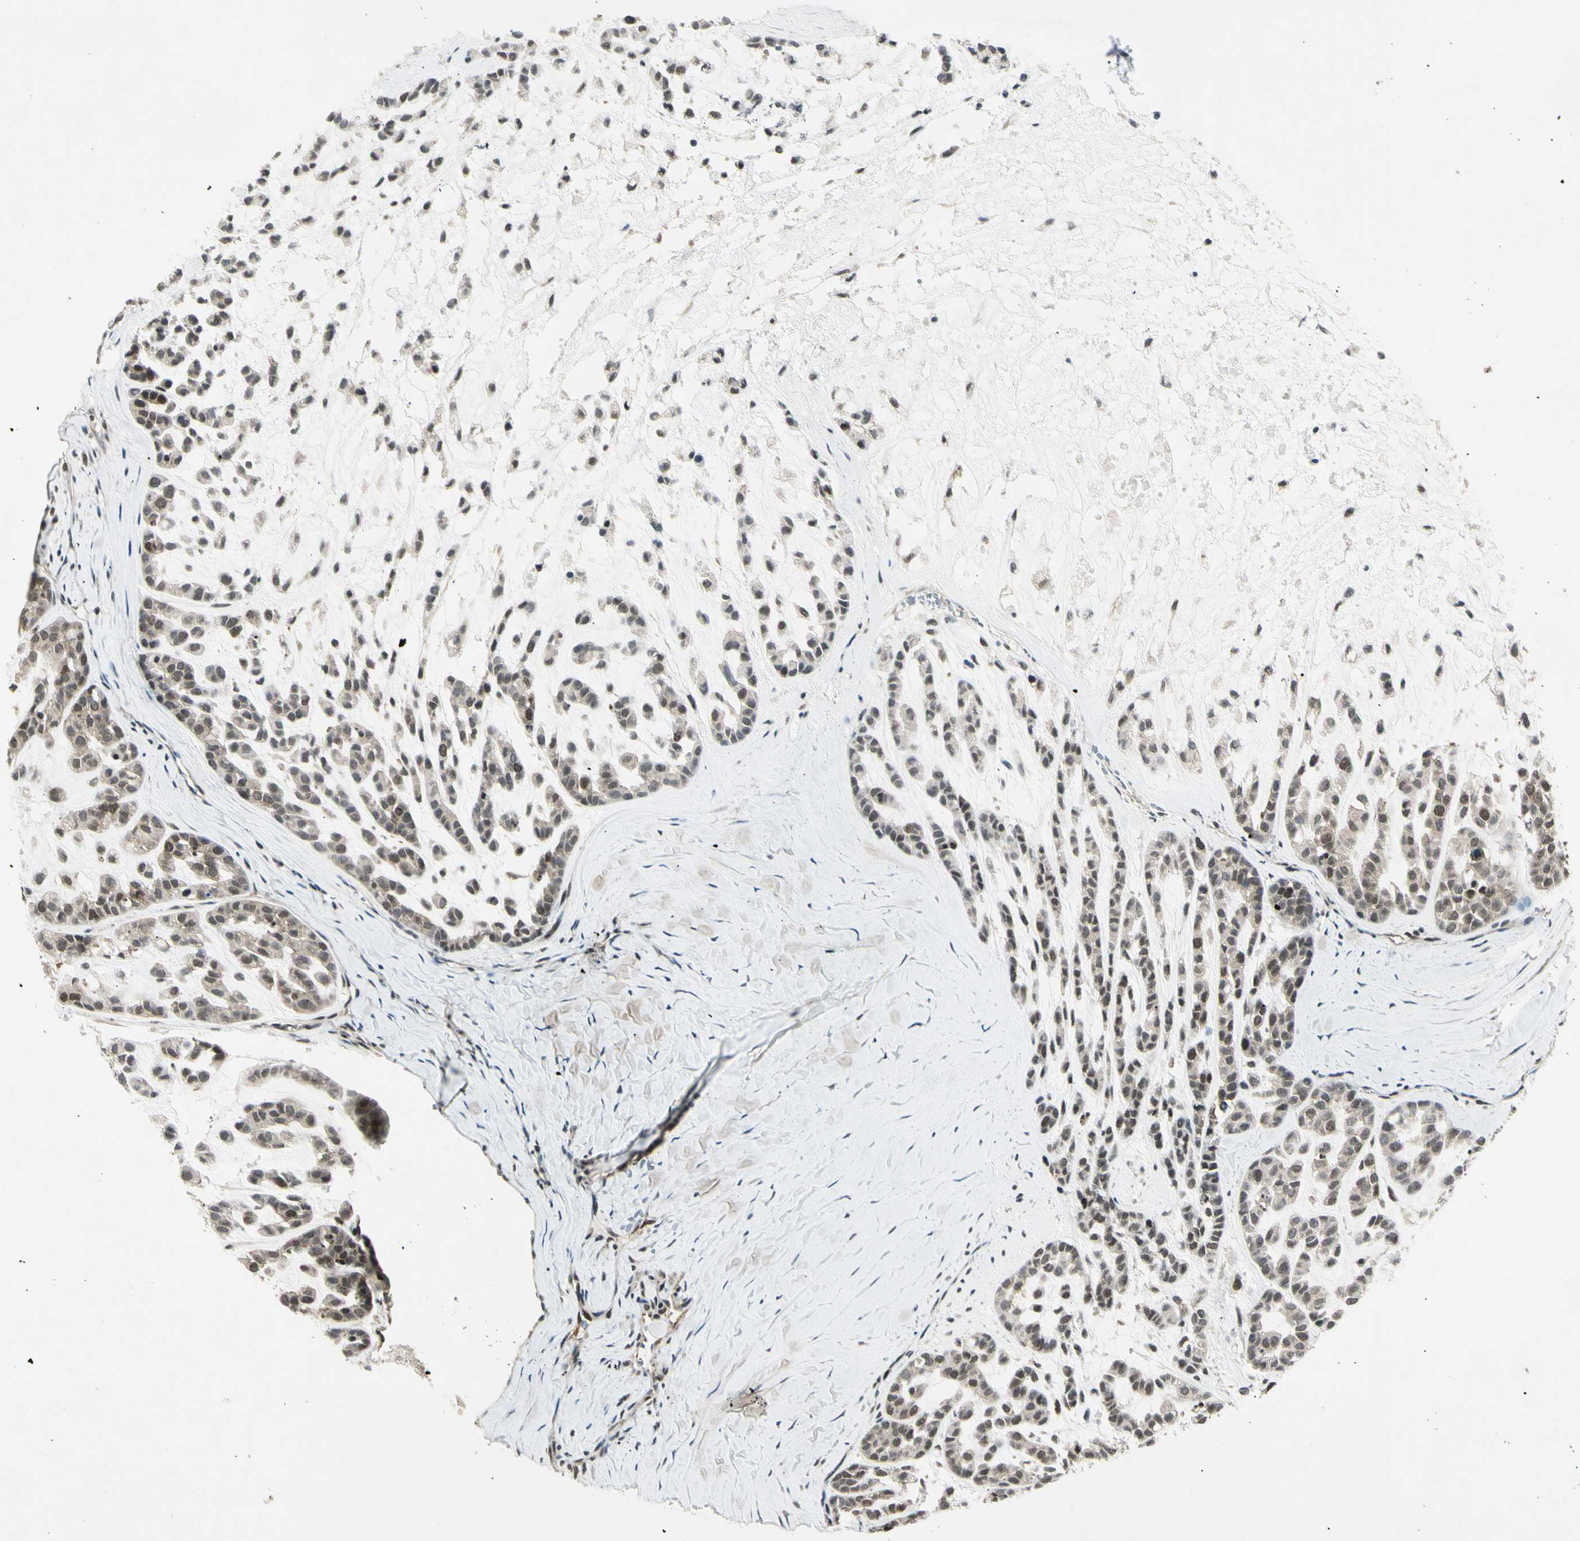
{"staining": {"intensity": "weak", "quantity": "<25%", "location": "cytoplasmic/membranous"}, "tissue": "head and neck cancer", "cell_type": "Tumor cells", "image_type": "cancer", "snomed": [{"axis": "morphology", "description": "Adenocarcinoma, NOS"}, {"axis": "morphology", "description": "Adenoma, NOS"}, {"axis": "topography", "description": "Head-Neck"}], "caption": "This is an immunohistochemistry micrograph of human adenoma (head and neck). There is no positivity in tumor cells.", "gene": "SMN2", "patient": {"sex": "female", "age": 55}}